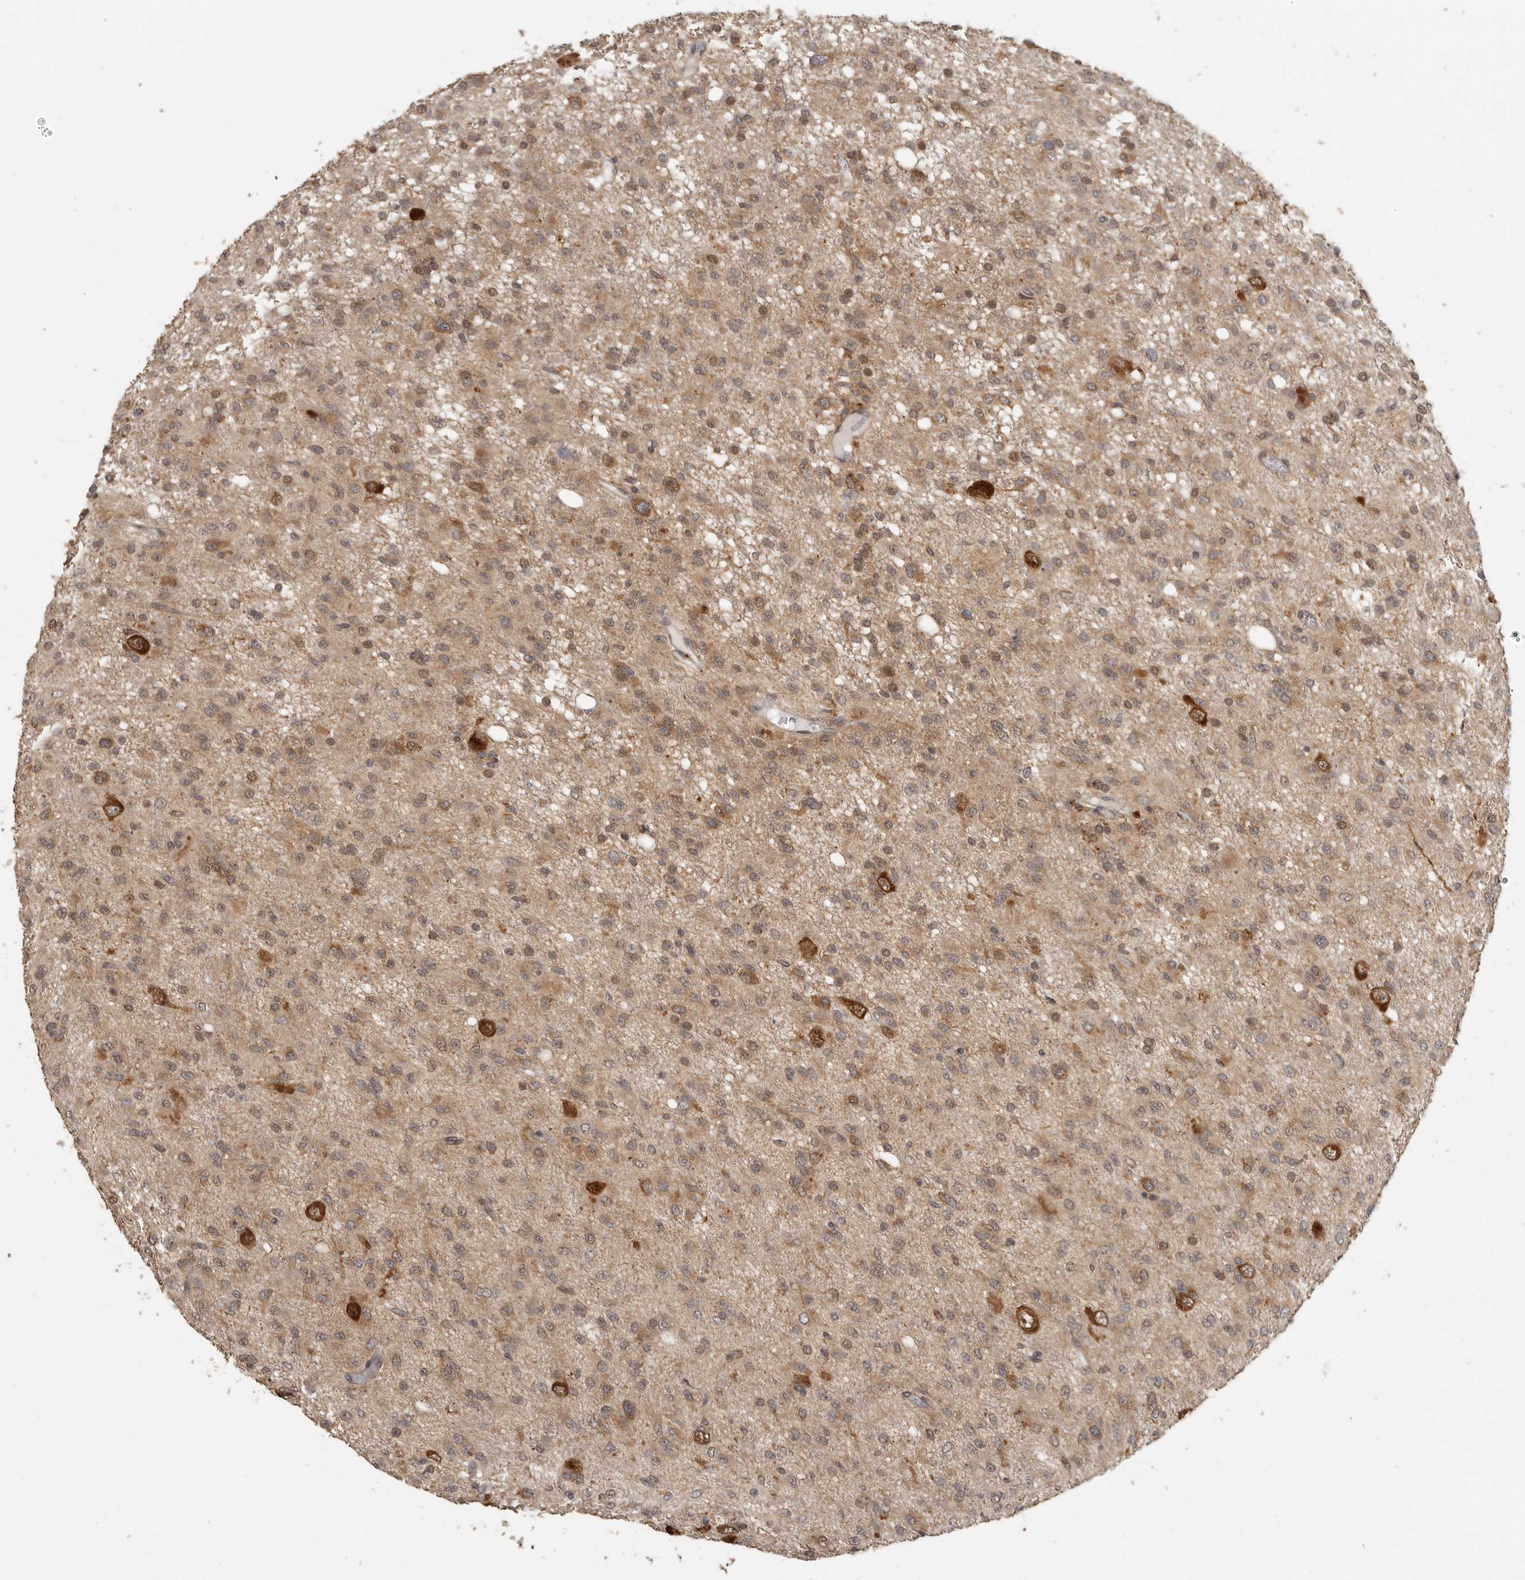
{"staining": {"intensity": "moderate", "quantity": "25%-75%", "location": "cytoplasmic/membranous,nuclear"}, "tissue": "glioma", "cell_type": "Tumor cells", "image_type": "cancer", "snomed": [{"axis": "morphology", "description": "Glioma, malignant, High grade"}, {"axis": "topography", "description": "Brain"}], "caption": "Human glioma stained with a brown dye exhibits moderate cytoplasmic/membranous and nuclear positive staining in about 25%-75% of tumor cells.", "gene": "CCT8", "patient": {"sex": "female", "age": 59}}